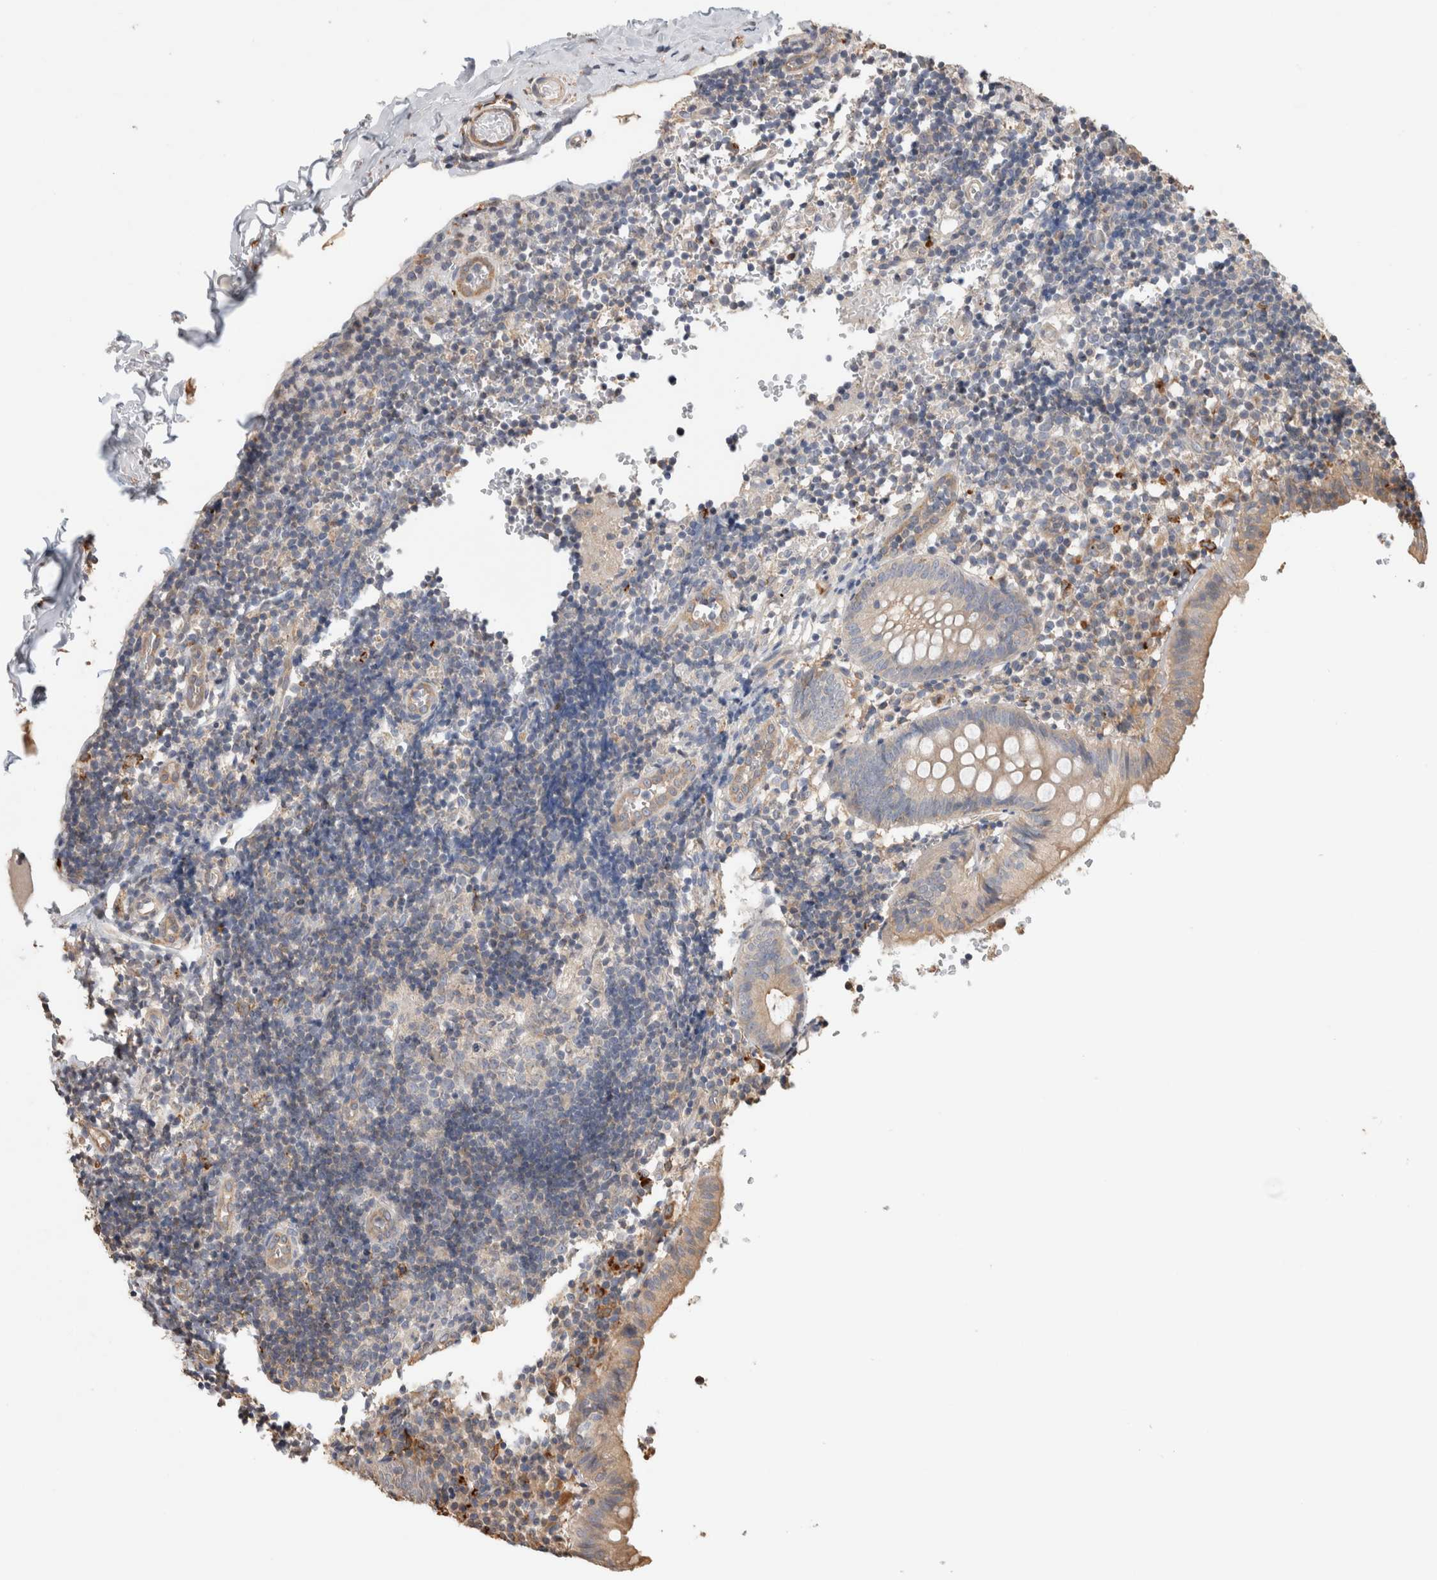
{"staining": {"intensity": "weak", "quantity": ">75%", "location": "cytoplasmic/membranous"}, "tissue": "appendix", "cell_type": "Glandular cells", "image_type": "normal", "snomed": [{"axis": "morphology", "description": "Normal tissue, NOS"}, {"axis": "topography", "description": "Appendix"}], "caption": "Approximately >75% of glandular cells in benign appendix show weak cytoplasmic/membranous protein staining as visualized by brown immunohistochemical staining.", "gene": "CLIP1", "patient": {"sex": "male", "age": 8}}